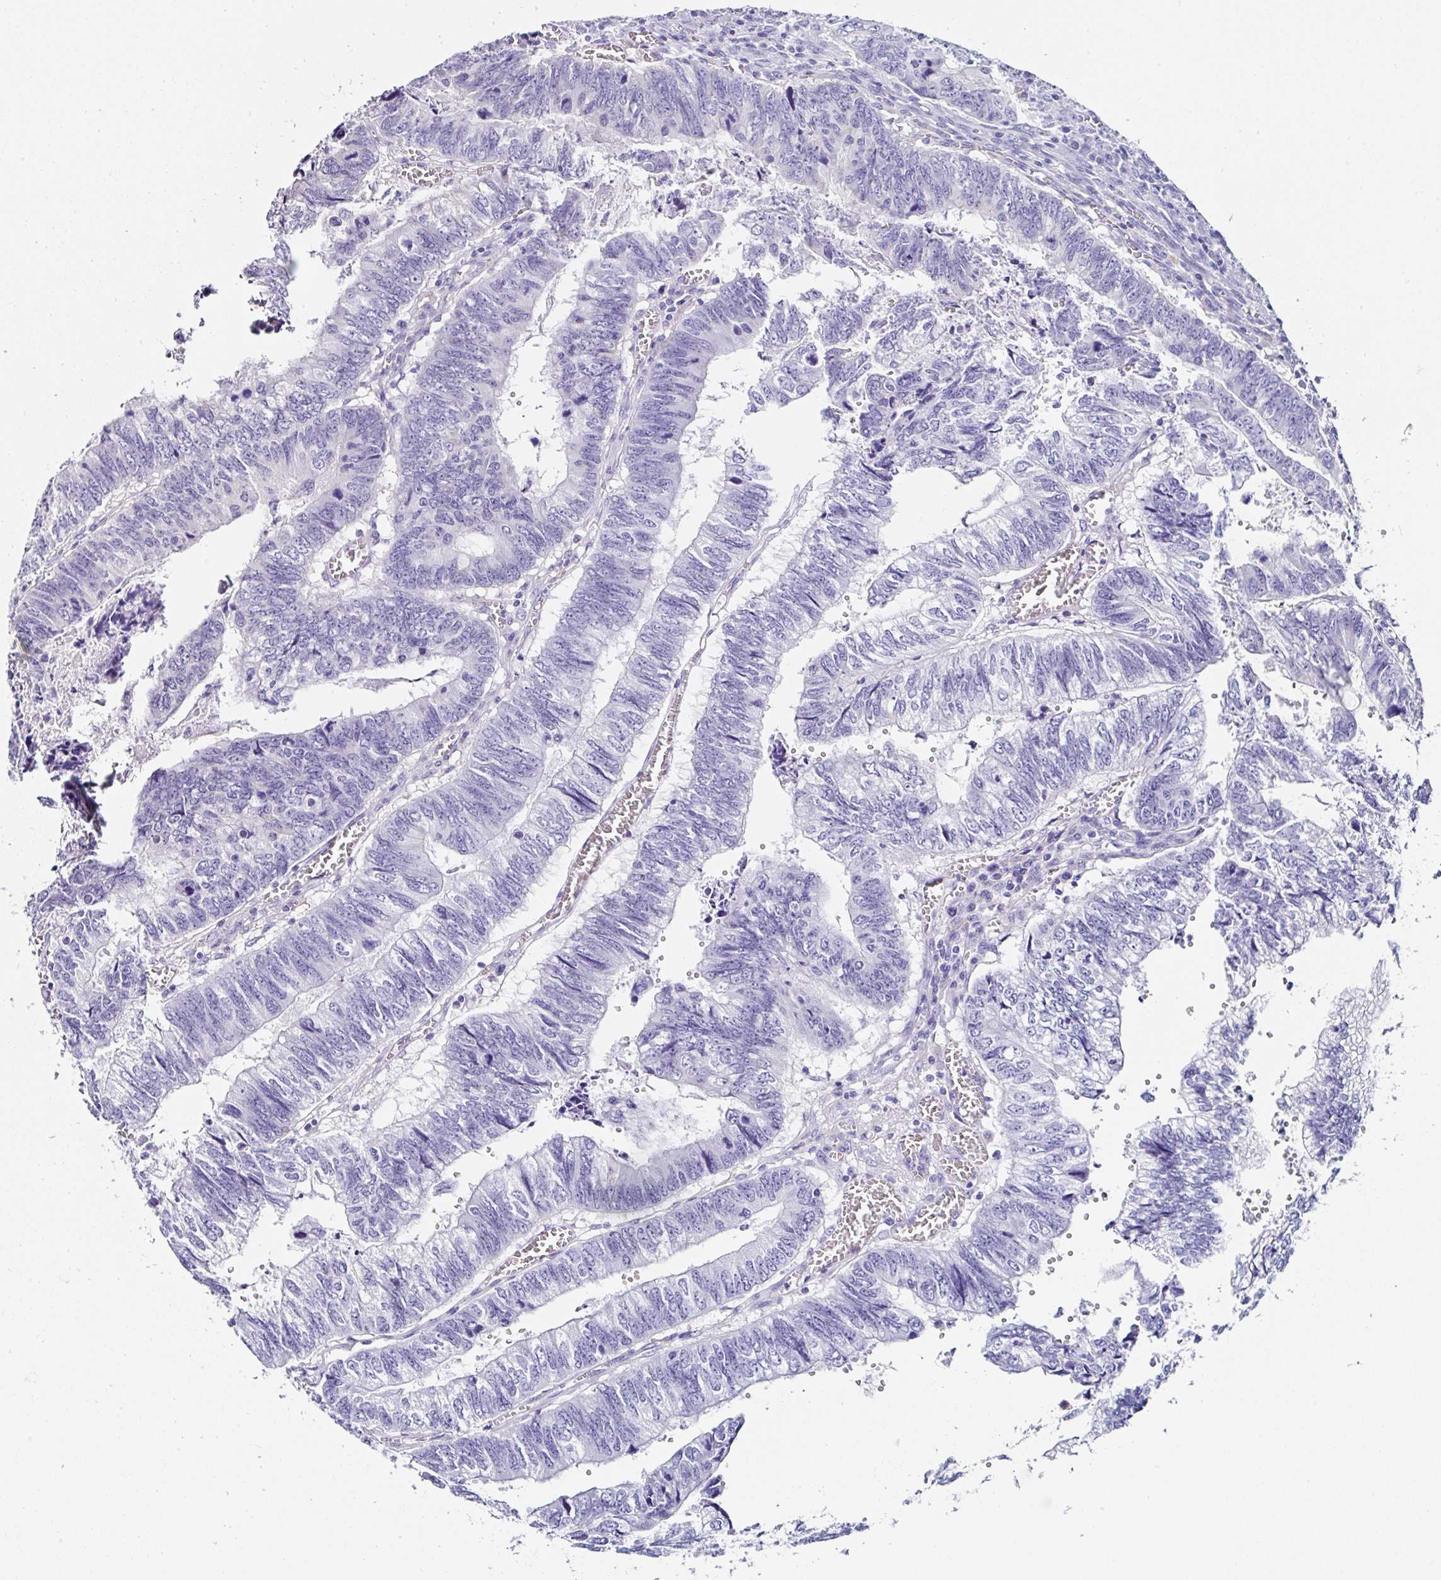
{"staining": {"intensity": "negative", "quantity": "none", "location": "none"}, "tissue": "colorectal cancer", "cell_type": "Tumor cells", "image_type": "cancer", "snomed": [{"axis": "morphology", "description": "Adenocarcinoma, NOS"}, {"axis": "topography", "description": "Colon"}], "caption": "High power microscopy micrograph of an IHC histopathology image of adenocarcinoma (colorectal), revealing no significant expression in tumor cells.", "gene": "TMPRSS11E", "patient": {"sex": "male", "age": 86}}